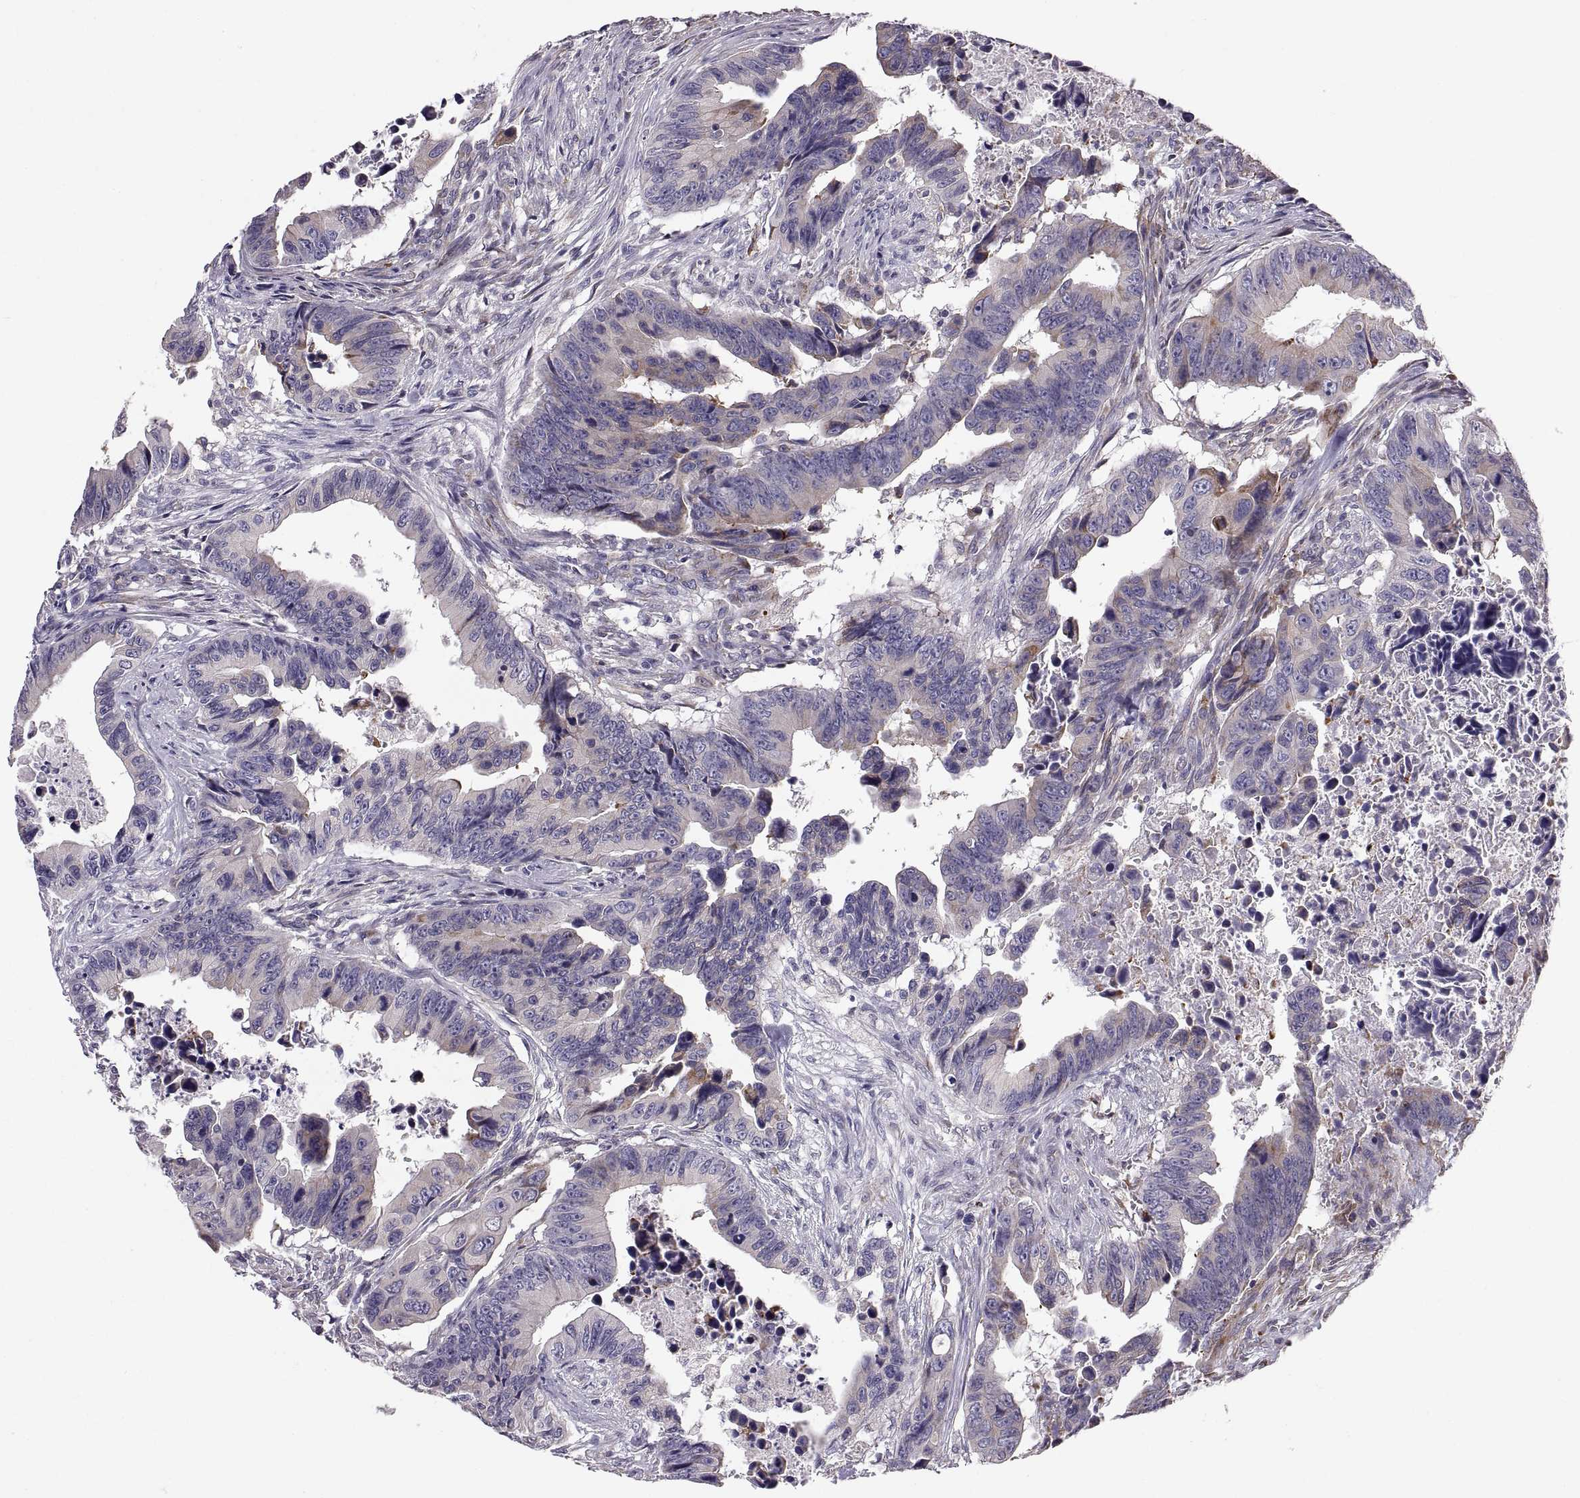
{"staining": {"intensity": "negative", "quantity": "none", "location": "none"}, "tissue": "colorectal cancer", "cell_type": "Tumor cells", "image_type": "cancer", "snomed": [{"axis": "morphology", "description": "Adenocarcinoma, NOS"}, {"axis": "topography", "description": "Colon"}], "caption": "Colorectal cancer (adenocarcinoma) was stained to show a protein in brown. There is no significant expression in tumor cells.", "gene": "PLEKHB2", "patient": {"sex": "female", "age": 87}}